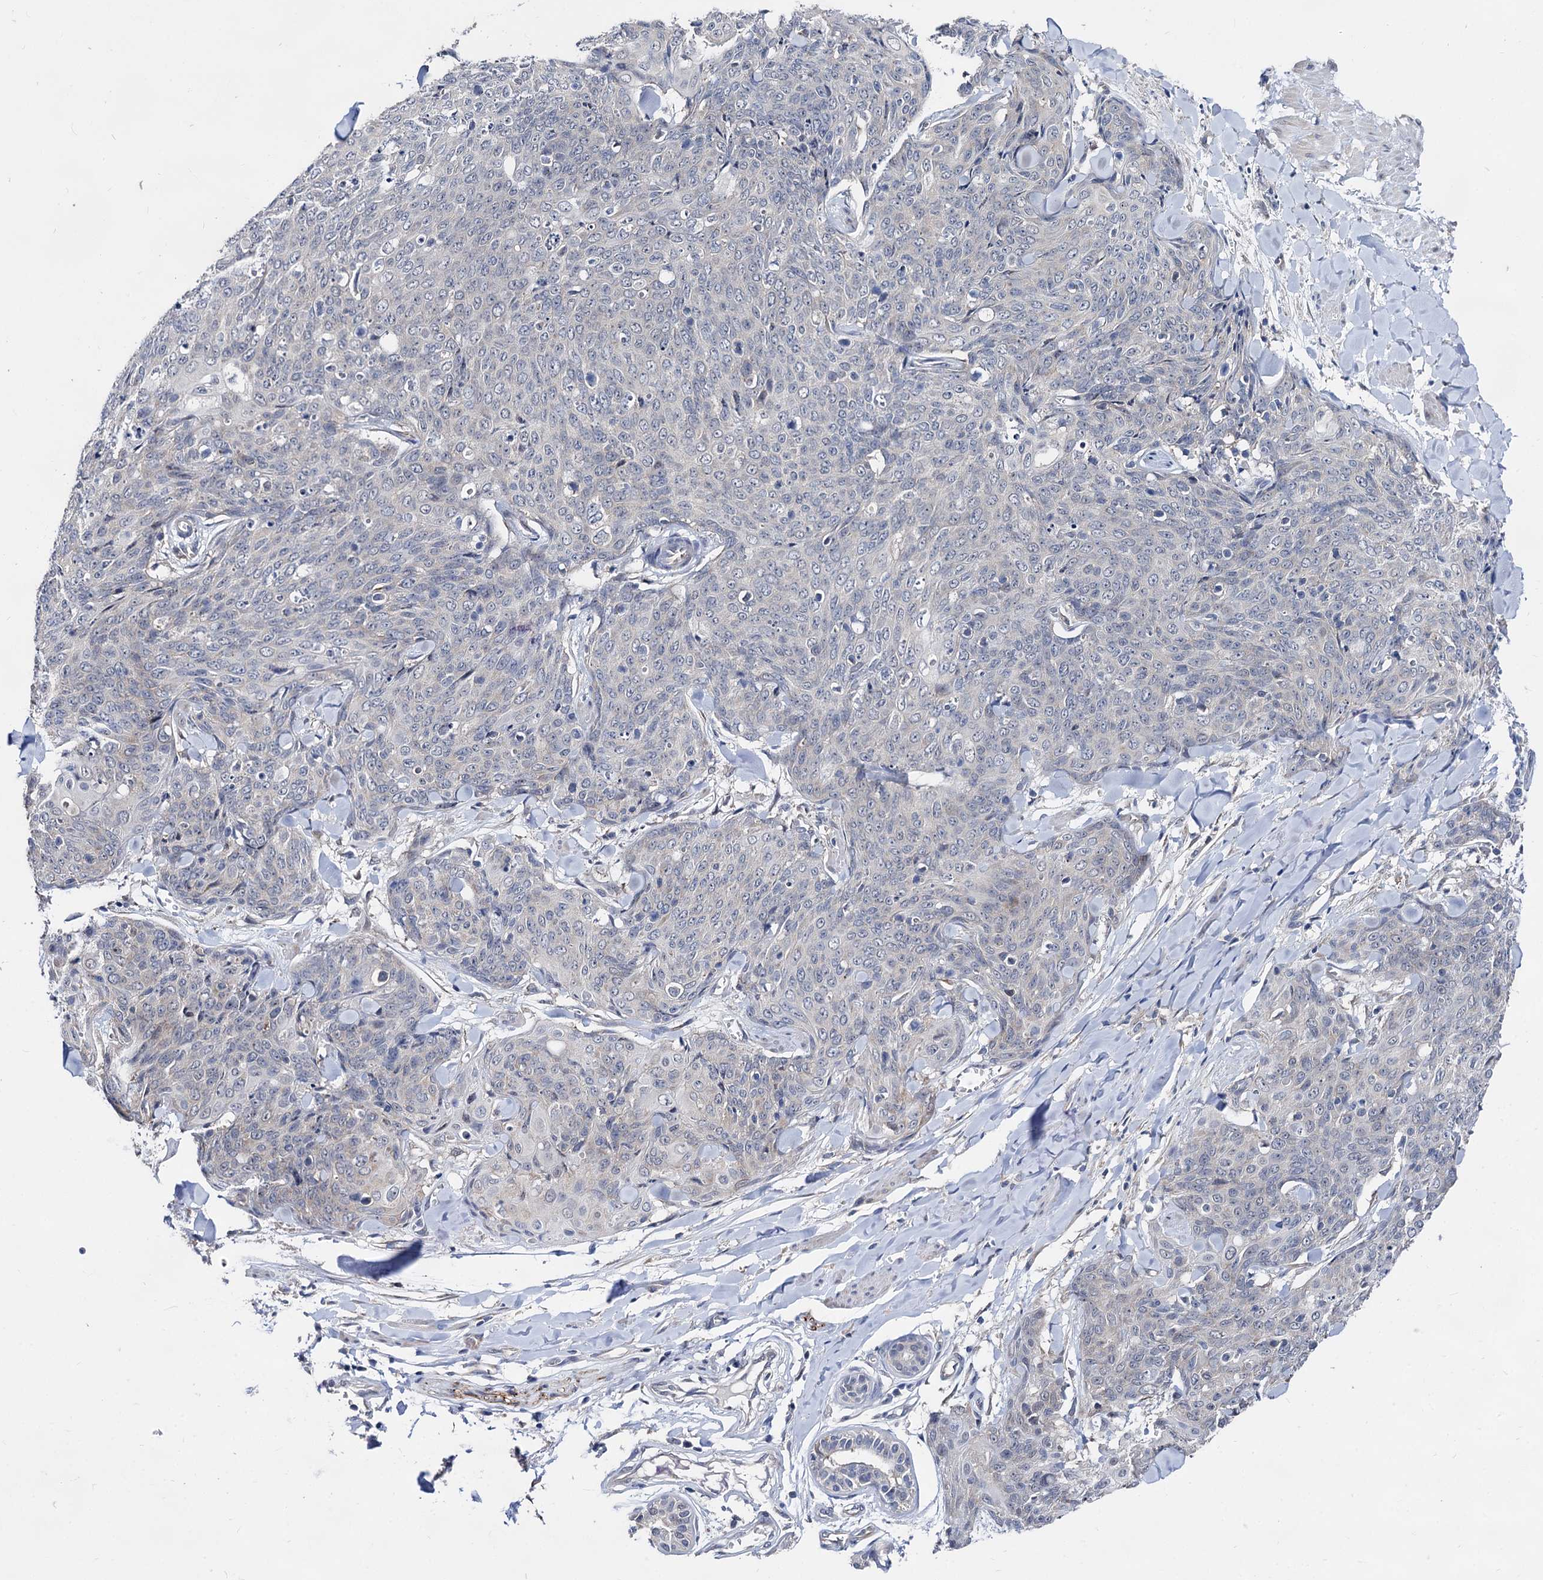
{"staining": {"intensity": "negative", "quantity": "none", "location": "none"}, "tissue": "skin cancer", "cell_type": "Tumor cells", "image_type": "cancer", "snomed": [{"axis": "morphology", "description": "Squamous cell carcinoma, NOS"}, {"axis": "topography", "description": "Skin"}, {"axis": "topography", "description": "Vulva"}], "caption": "Immunohistochemical staining of skin squamous cell carcinoma exhibits no significant positivity in tumor cells. Brightfield microscopy of IHC stained with DAB (brown) and hematoxylin (blue), captured at high magnification.", "gene": "CAPRIN2", "patient": {"sex": "female", "age": 85}}